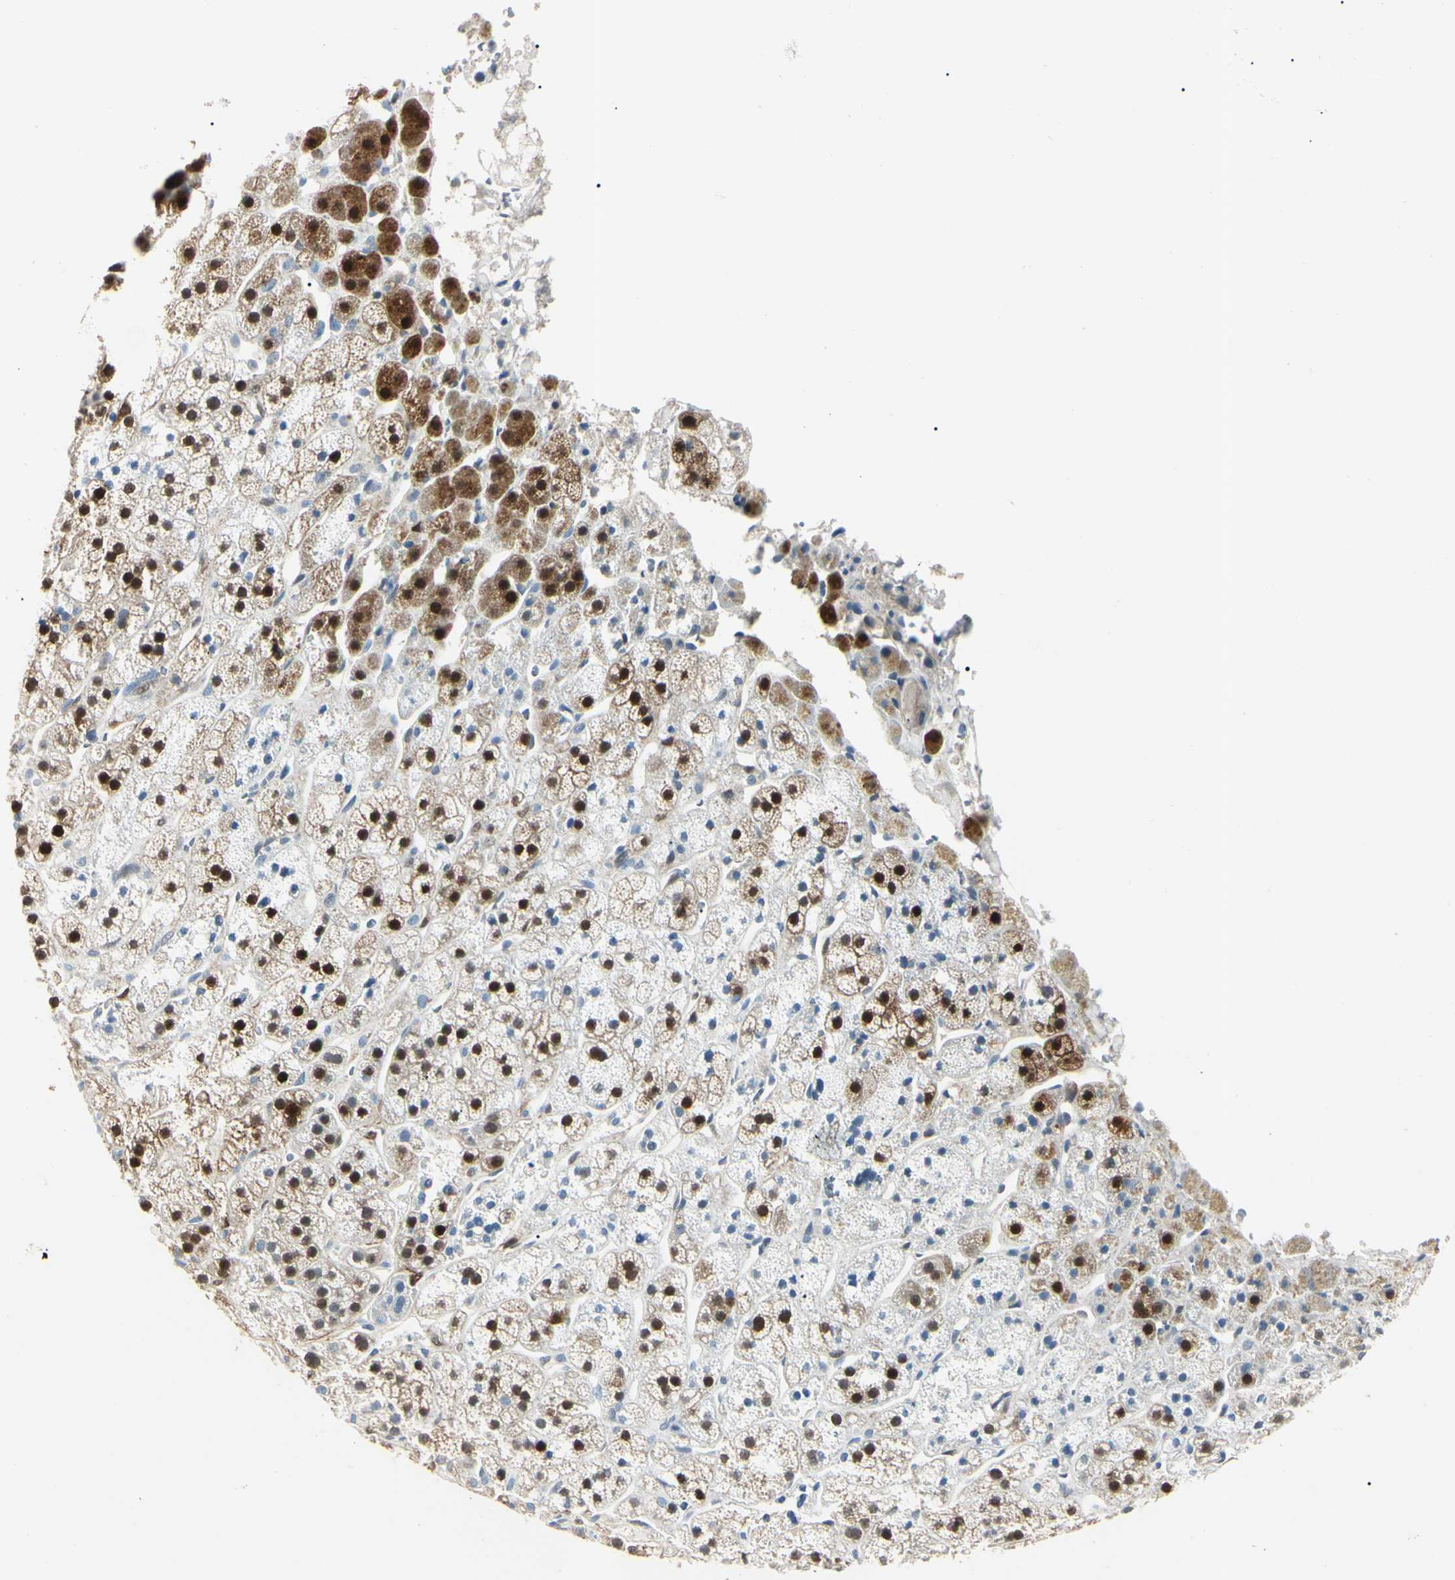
{"staining": {"intensity": "strong", "quantity": "25%-75%", "location": "cytoplasmic/membranous,nuclear"}, "tissue": "adrenal gland", "cell_type": "Glandular cells", "image_type": "normal", "snomed": [{"axis": "morphology", "description": "Normal tissue, NOS"}, {"axis": "topography", "description": "Adrenal gland"}], "caption": "A micrograph showing strong cytoplasmic/membranous,nuclear staining in approximately 25%-75% of glandular cells in normal adrenal gland, as visualized by brown immunohistochemical staining.", "gene": "AKR1C3", "patient": {"sex": "male", "age": 56}}